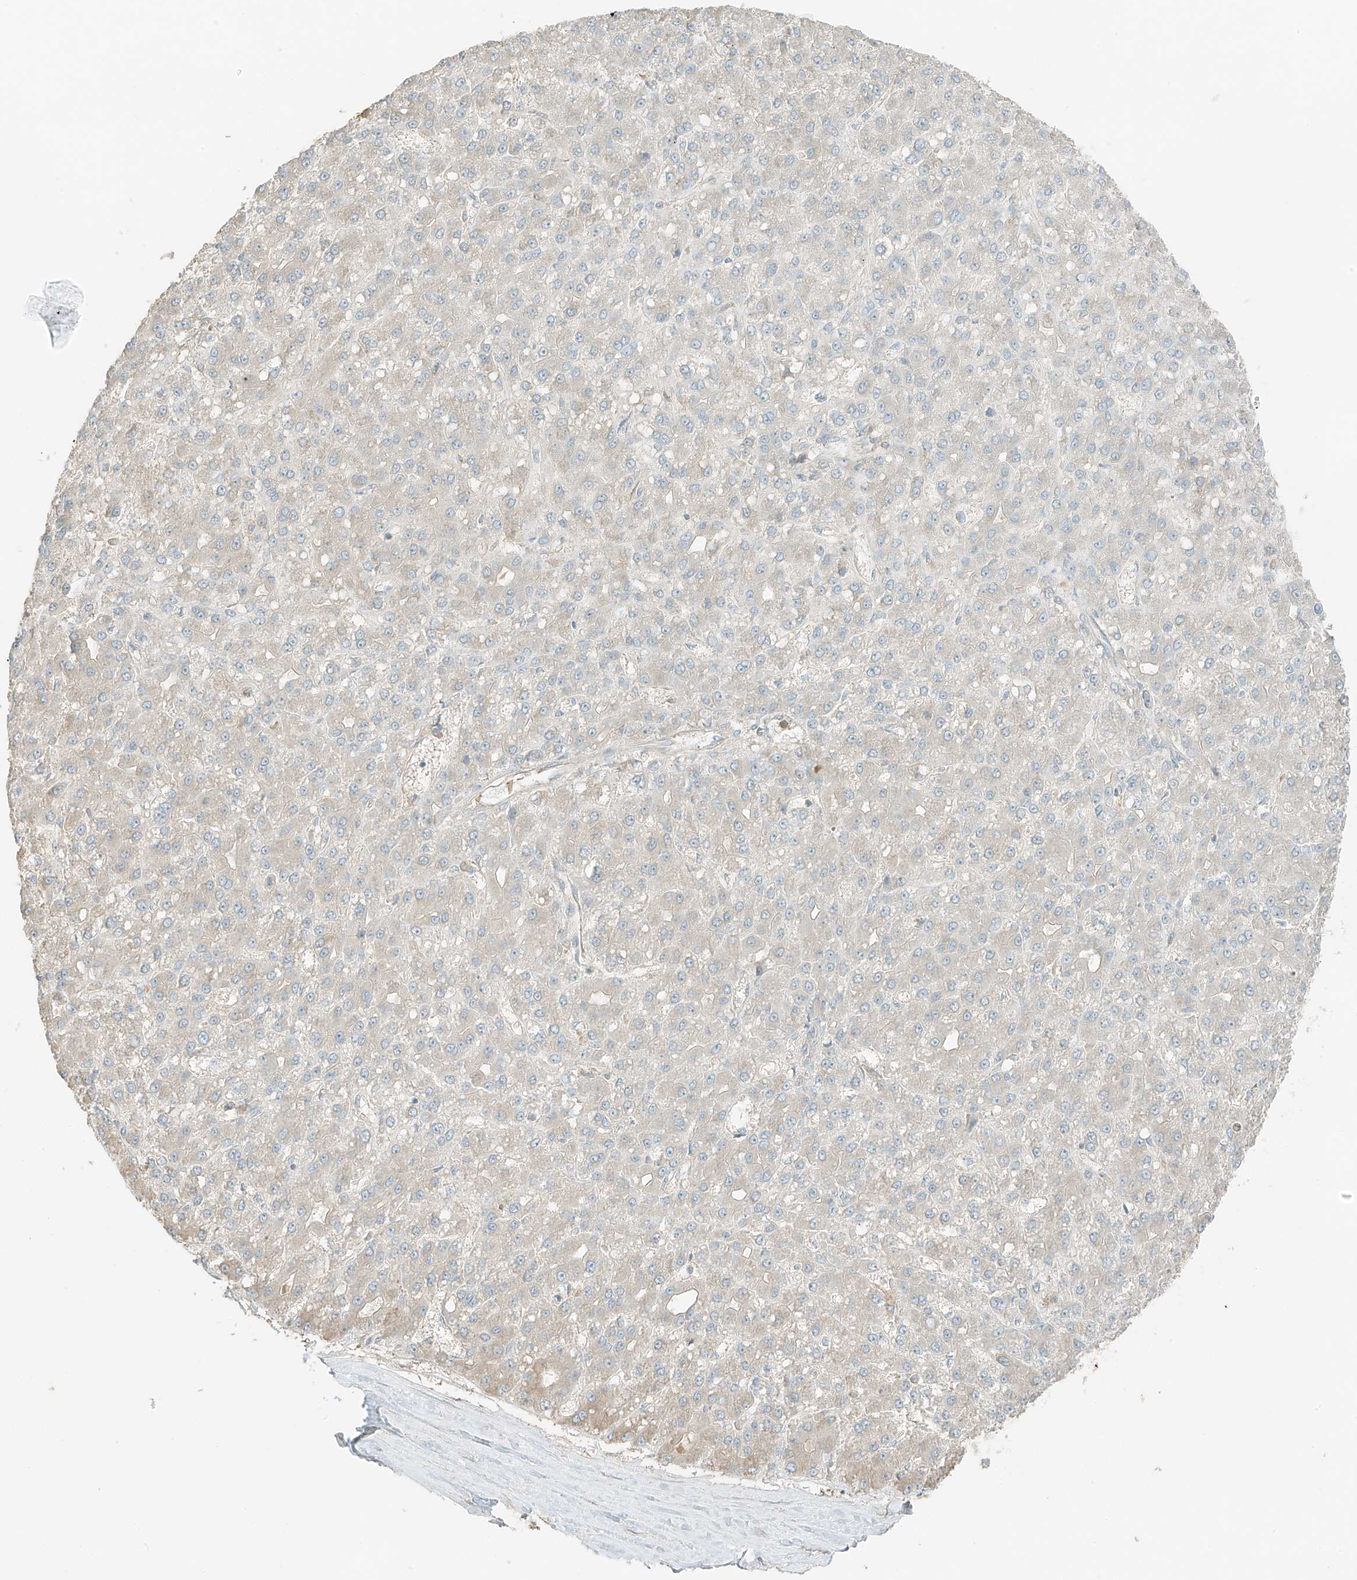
{"staining": {"intensity": "negative", "quantity": "none", "location": "none"}, "tissue": "liver cancer", "cell_type": "Tumor cells", "image_type": "cancer", "snomed": [{"axis": "morphology", "description": "Carcinoma, Hepatocellular, NOS"}, {"axis": "topography", "description": "Liver"}], "caption": "Hepatocellular carcinoma (liver) was stained to show a protein in brown. There is no significant staining in tumor cells.", "gene": "RFTN2", "patient": {"sex": "male", "age": 67}}